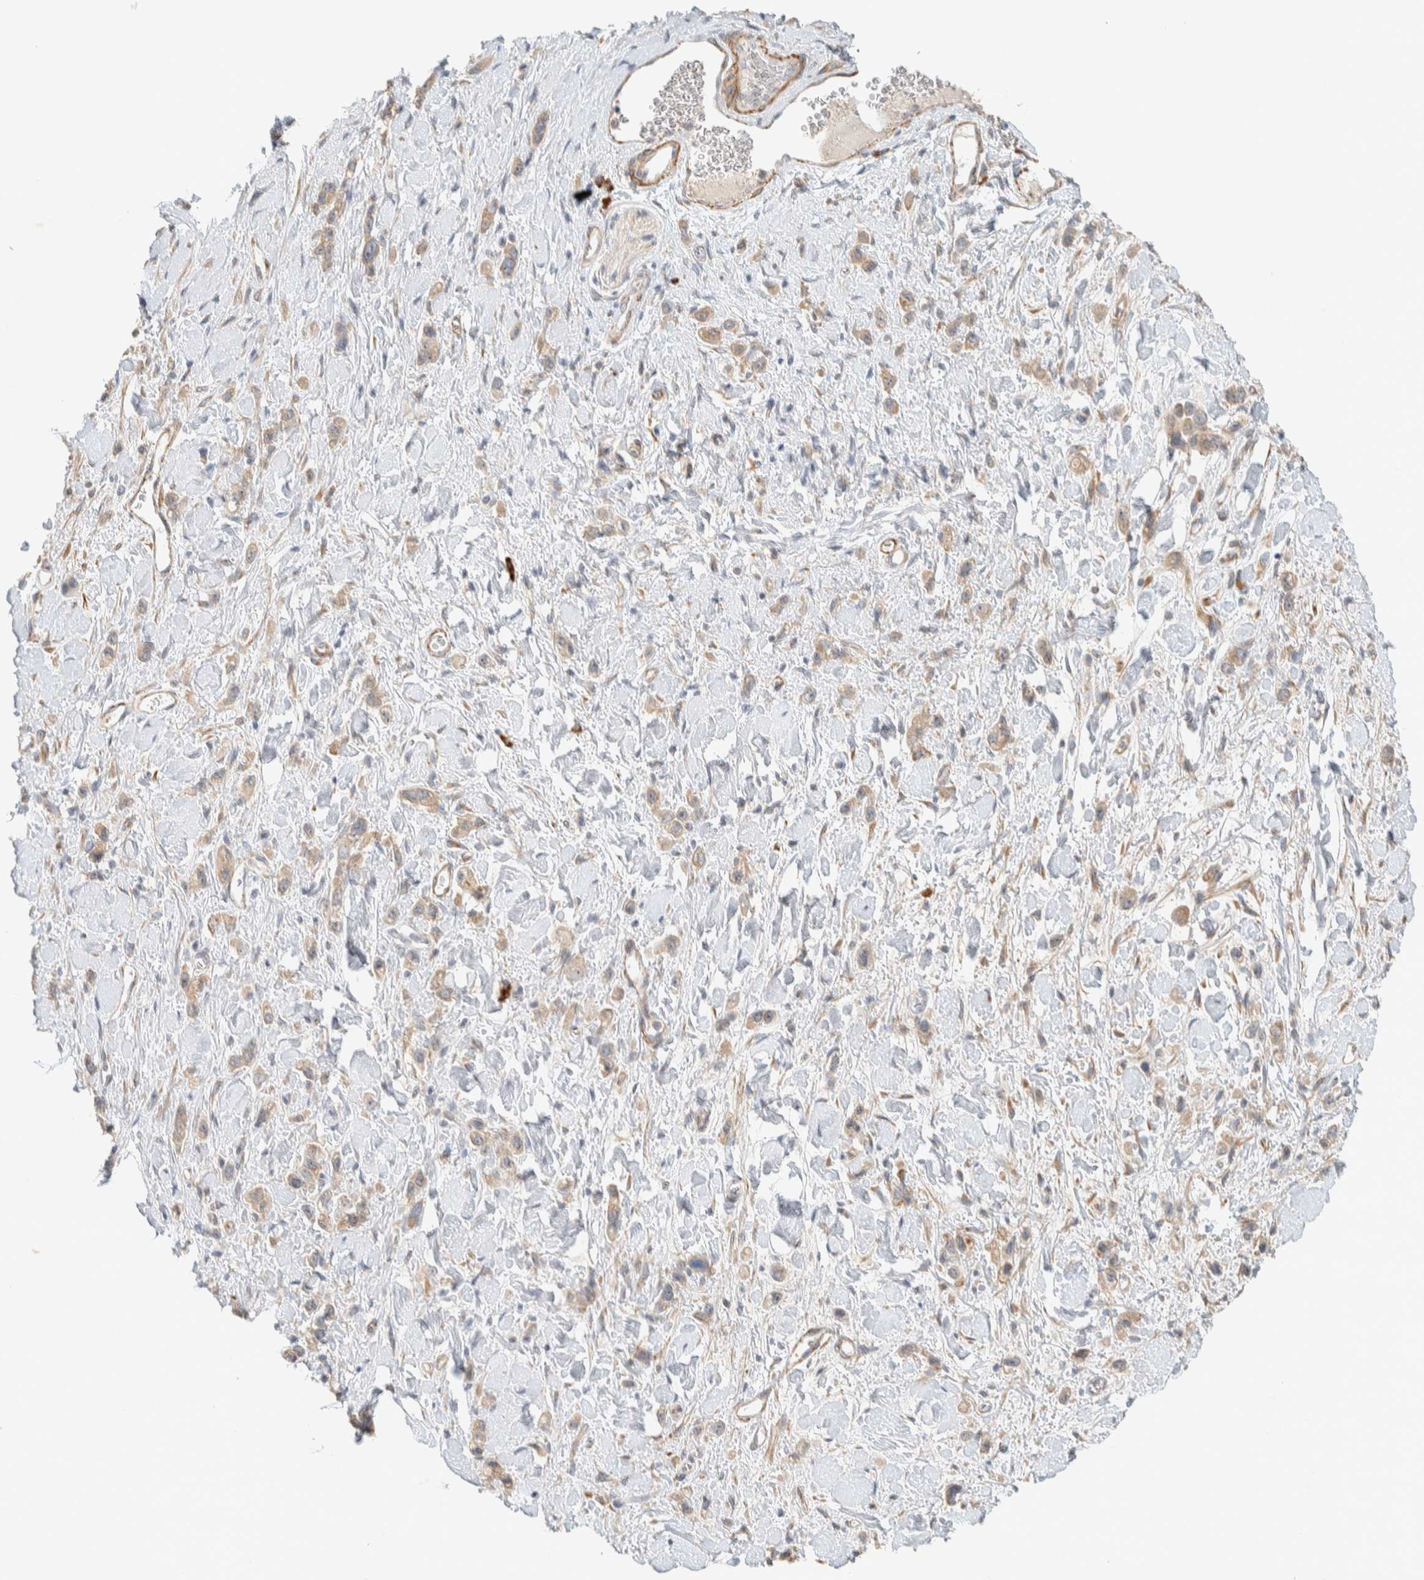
{"staining": {"intensity": "weak", "quantity": ">75%", "location": "cytoplasmic/membranous"}, "tissue": "stomach cancer", "cell_type": "Tumor cells", "image_type": "cancer", "snomed": [{"axis": "morphology", "description": "Adenocarcinoma, NOS"}, {"axis": "topography", "description": "Stomach"}], "caption": "Protein staining of stomach adenocarcinoma tissue exhibits weak cytoplasmic/membranous positivity in approximately >75% of tumor cells. Using DAB (brown) and hematoxylin (blue) stains, captured at high magnification using brightfield microscopy.", "gene": "KLHL40", "patient": {"sex": "female", "age": 65}}